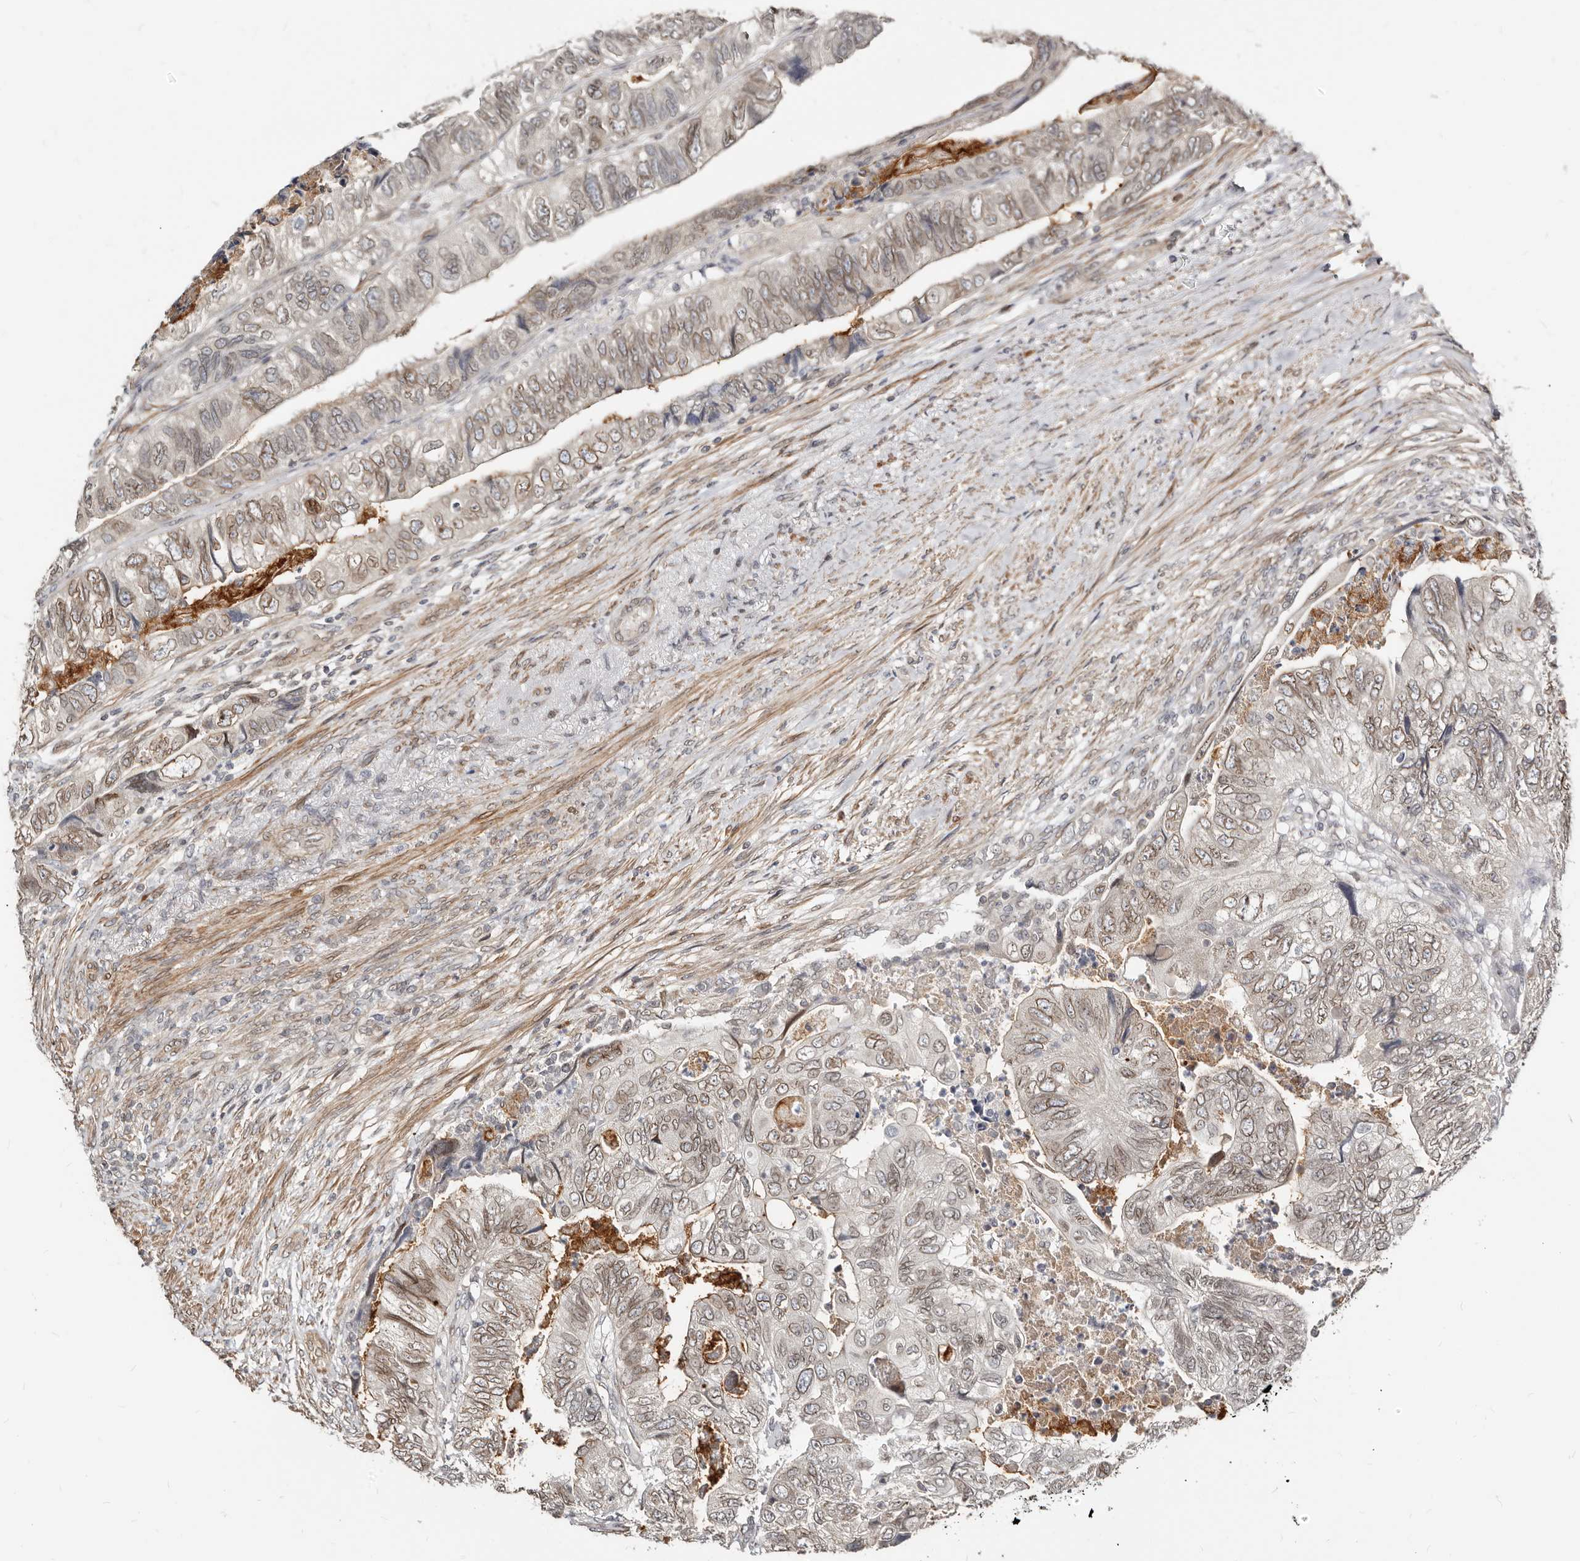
{"staining": {"intensity": "weak", "quantity": "25%-75%", "location": "cytoplasmic/membranous,nuclear"}, "tissue": "colorectal cancer", "cell_type": "Tumor cells", "image_type": "cancer", "snomed": [{"axis": "morphology", "description": "Adenocarcinoma, NOS"}, {"axis": "topography", "description": "Rectum"}], "caption": "The immunohistochemical stain labels weak cytoplasmic/membranous and nuclear expression in tumor cells of adenocarcinoma (colorectal) tissue.", "gene": "NUP153", "patient": {"sex": "male", "age": 63}}